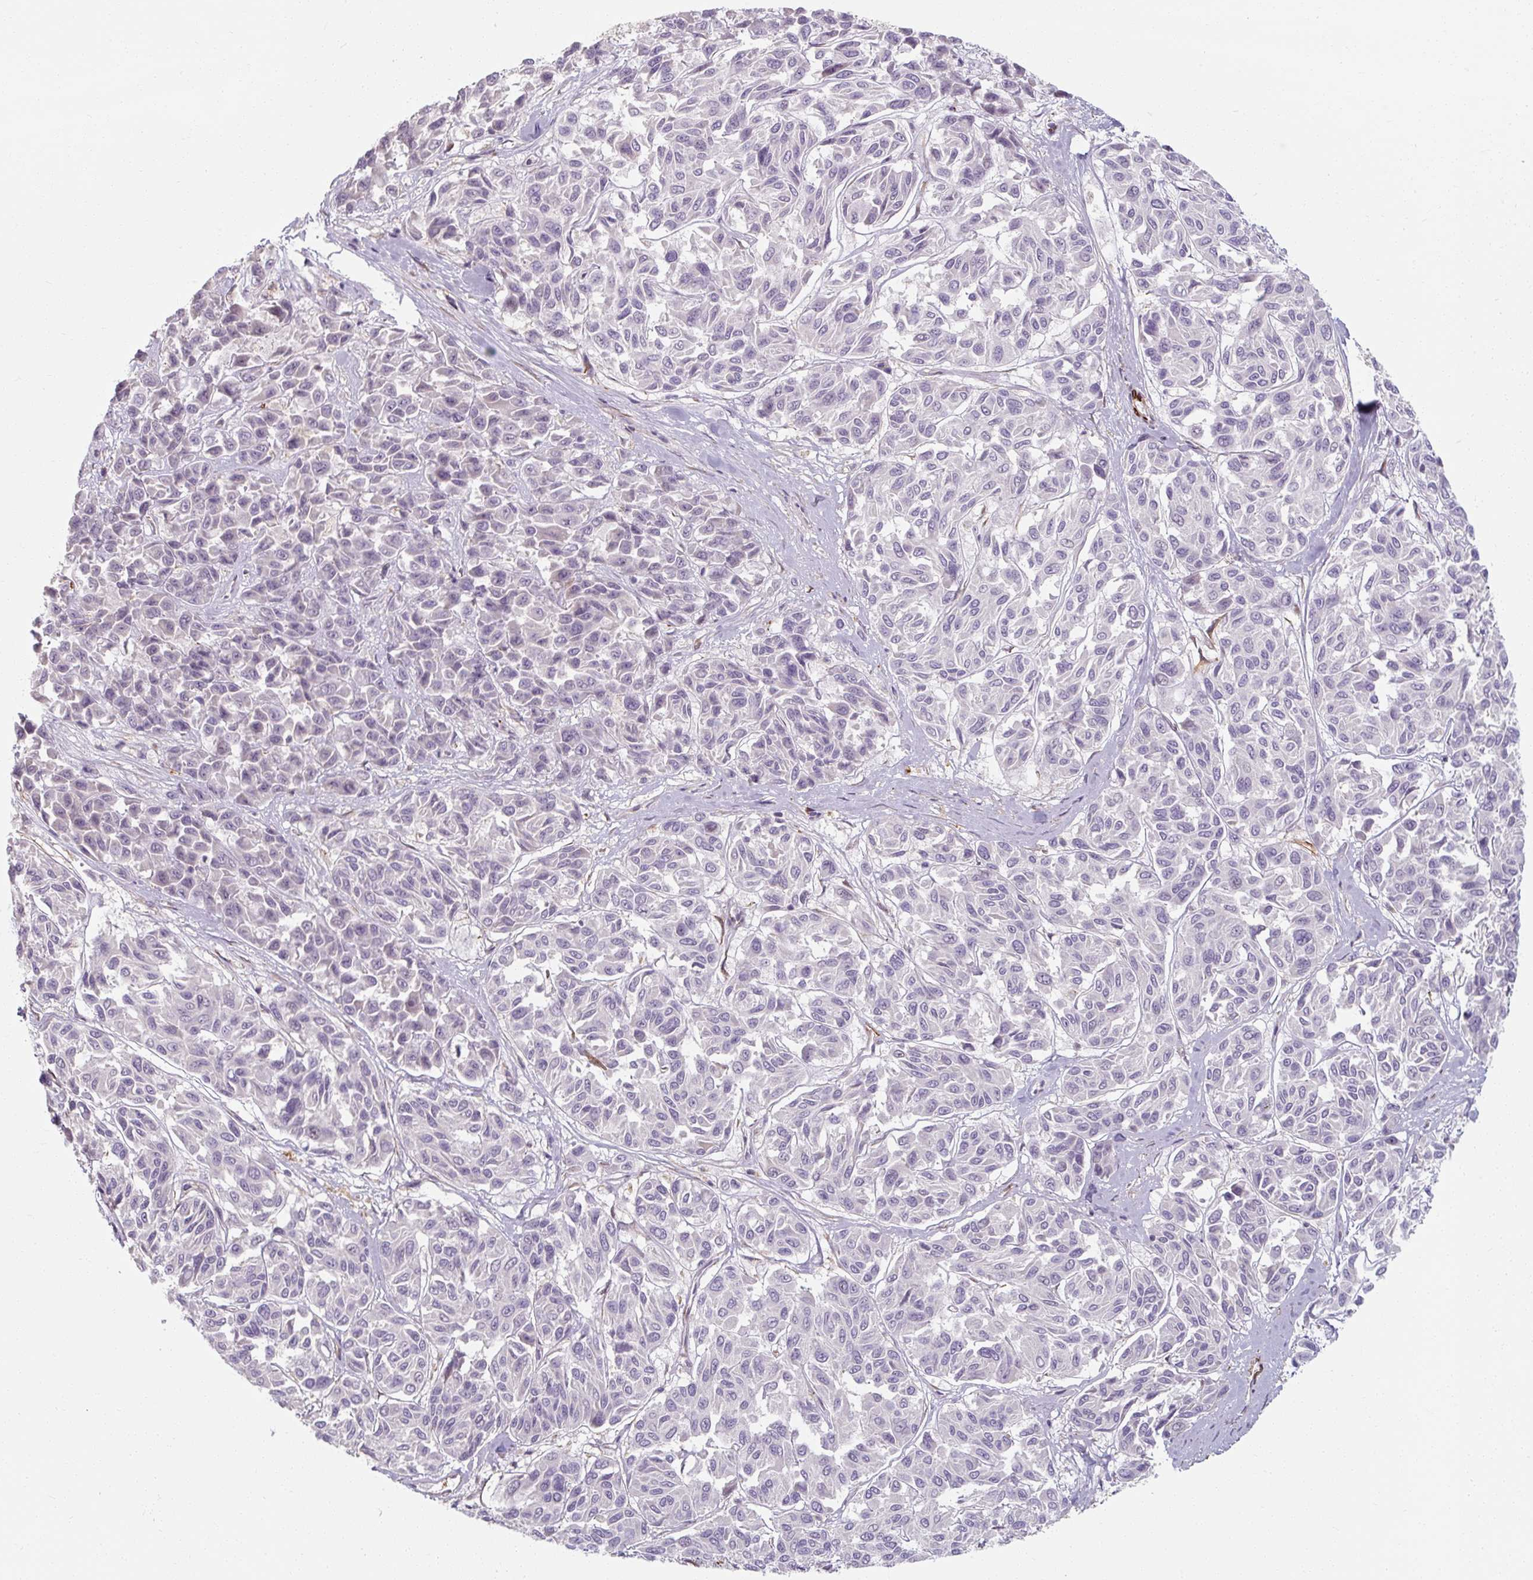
{"staining": {"intensity": "negative", "quantity": "none", "location": "none"}, "tissue": "melanoma", "cell_type": "Tumor cells", "image_type": "cancer", "snomed": [{"axis": "morphology", "description": "Malignant melanoma, NOS"}, {"axis": "topography", "description": "Skin"}], "caption": "High power microscopy micrograph of an IHC histopathology image of malignant melanoma, revealing no significant expression in tumor cells. (DAB (3,3'-diaminobenzidine) immunohistochemistry (IHC) with hematoxylin counter stain).", "gene": "MRPS5", "patient": {"sex": "female", "age": 66}}